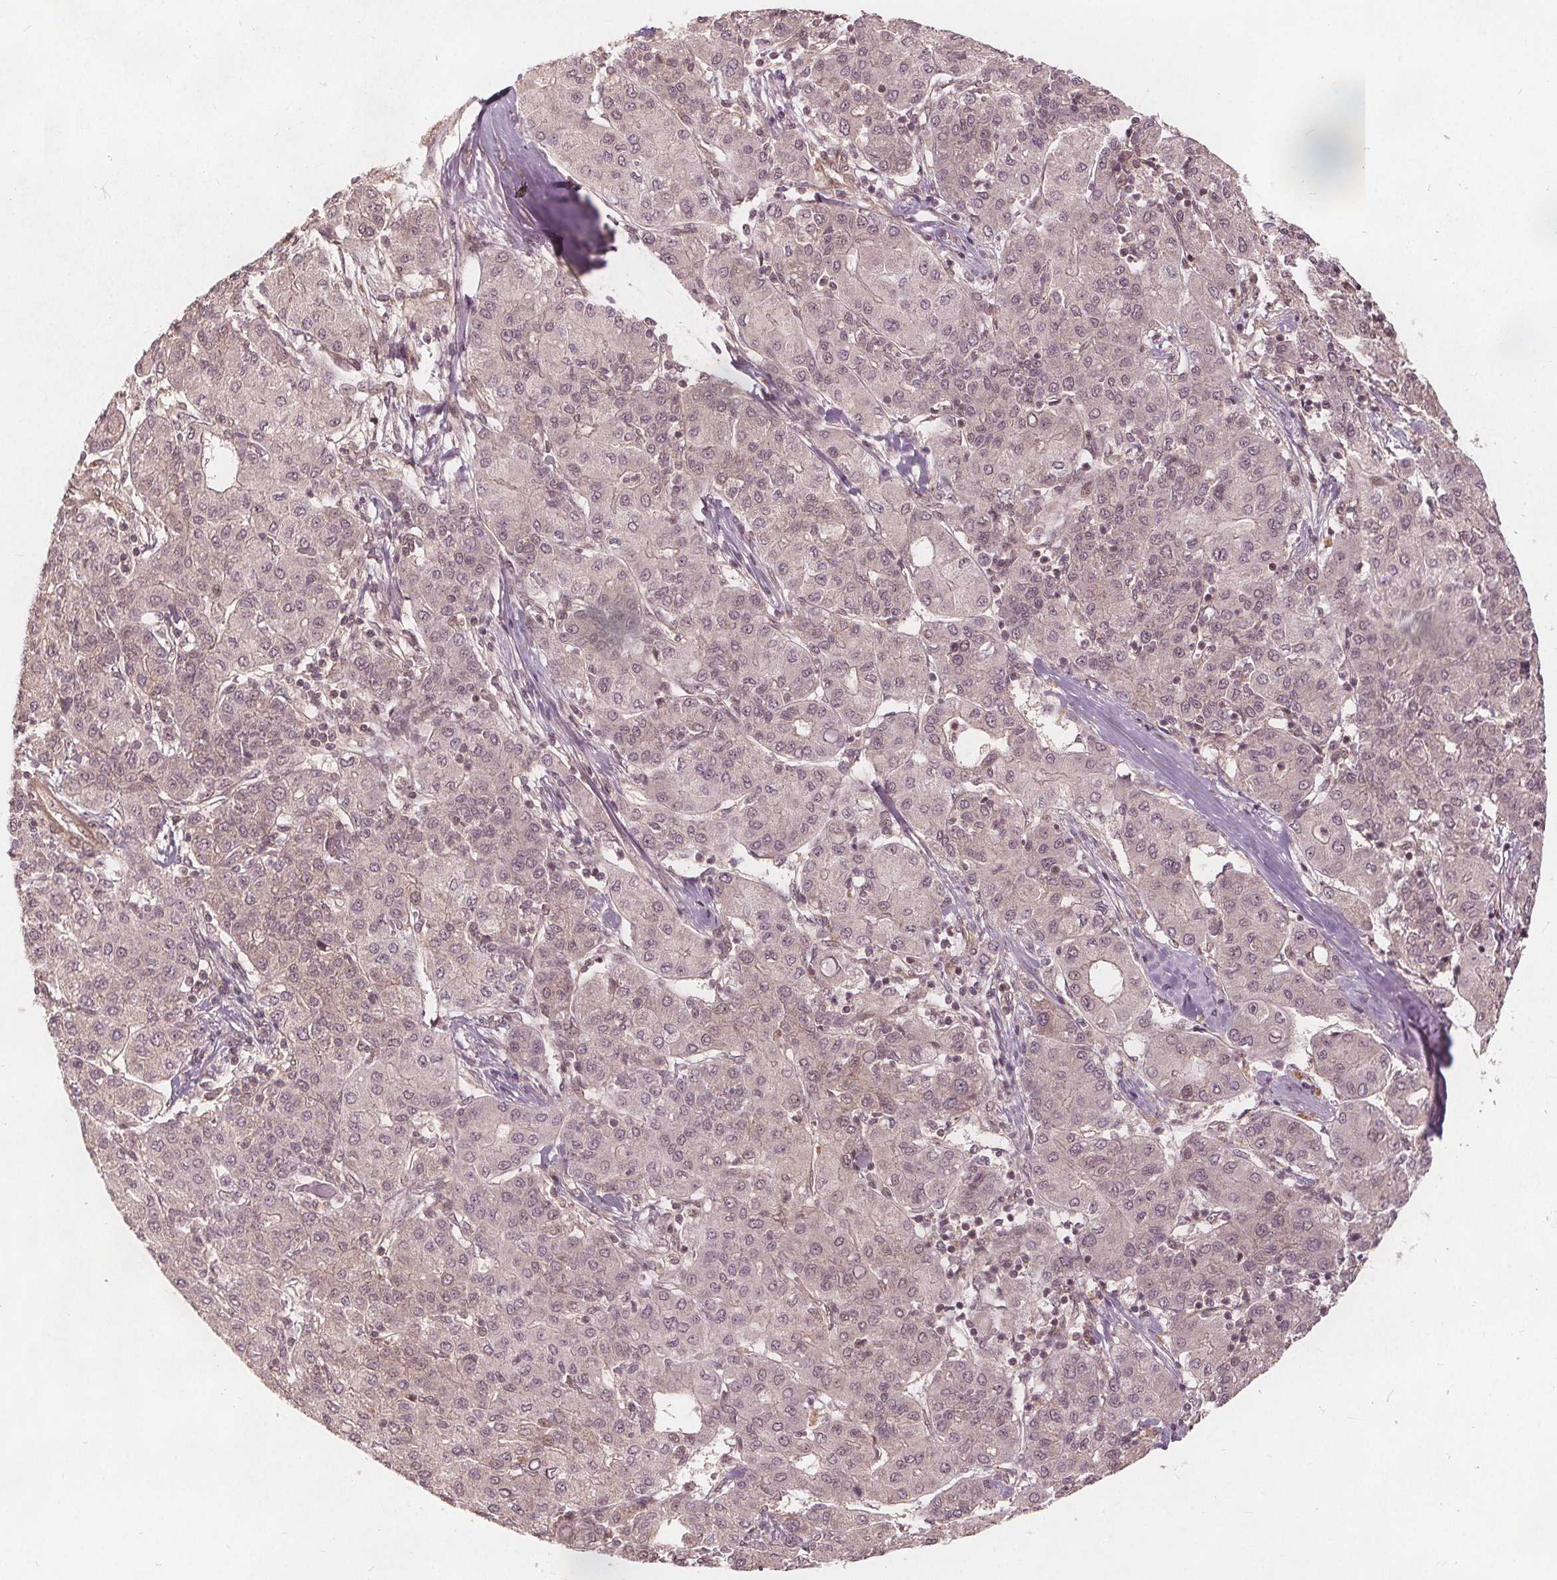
{"staining": {"intensity": "weak", "quantity": "25%-75%", "location": "nuclear"}, "tissue": "liver cancer", "cell_type": "Tumor cells", "image_type": "cancer", "snomed": [{"axis": "morphology", "description": "Carcinoma, Hepatocellular, NOS"}, {"axis": "topography", "description": "Liver"}], "caption": "Human hepatocellular carcinoma (liver) stained with a protein marker reveals weak staining in tumor cells.", "gene": "PPP1CB", "patient": {"sex": "male", "age": 65}}